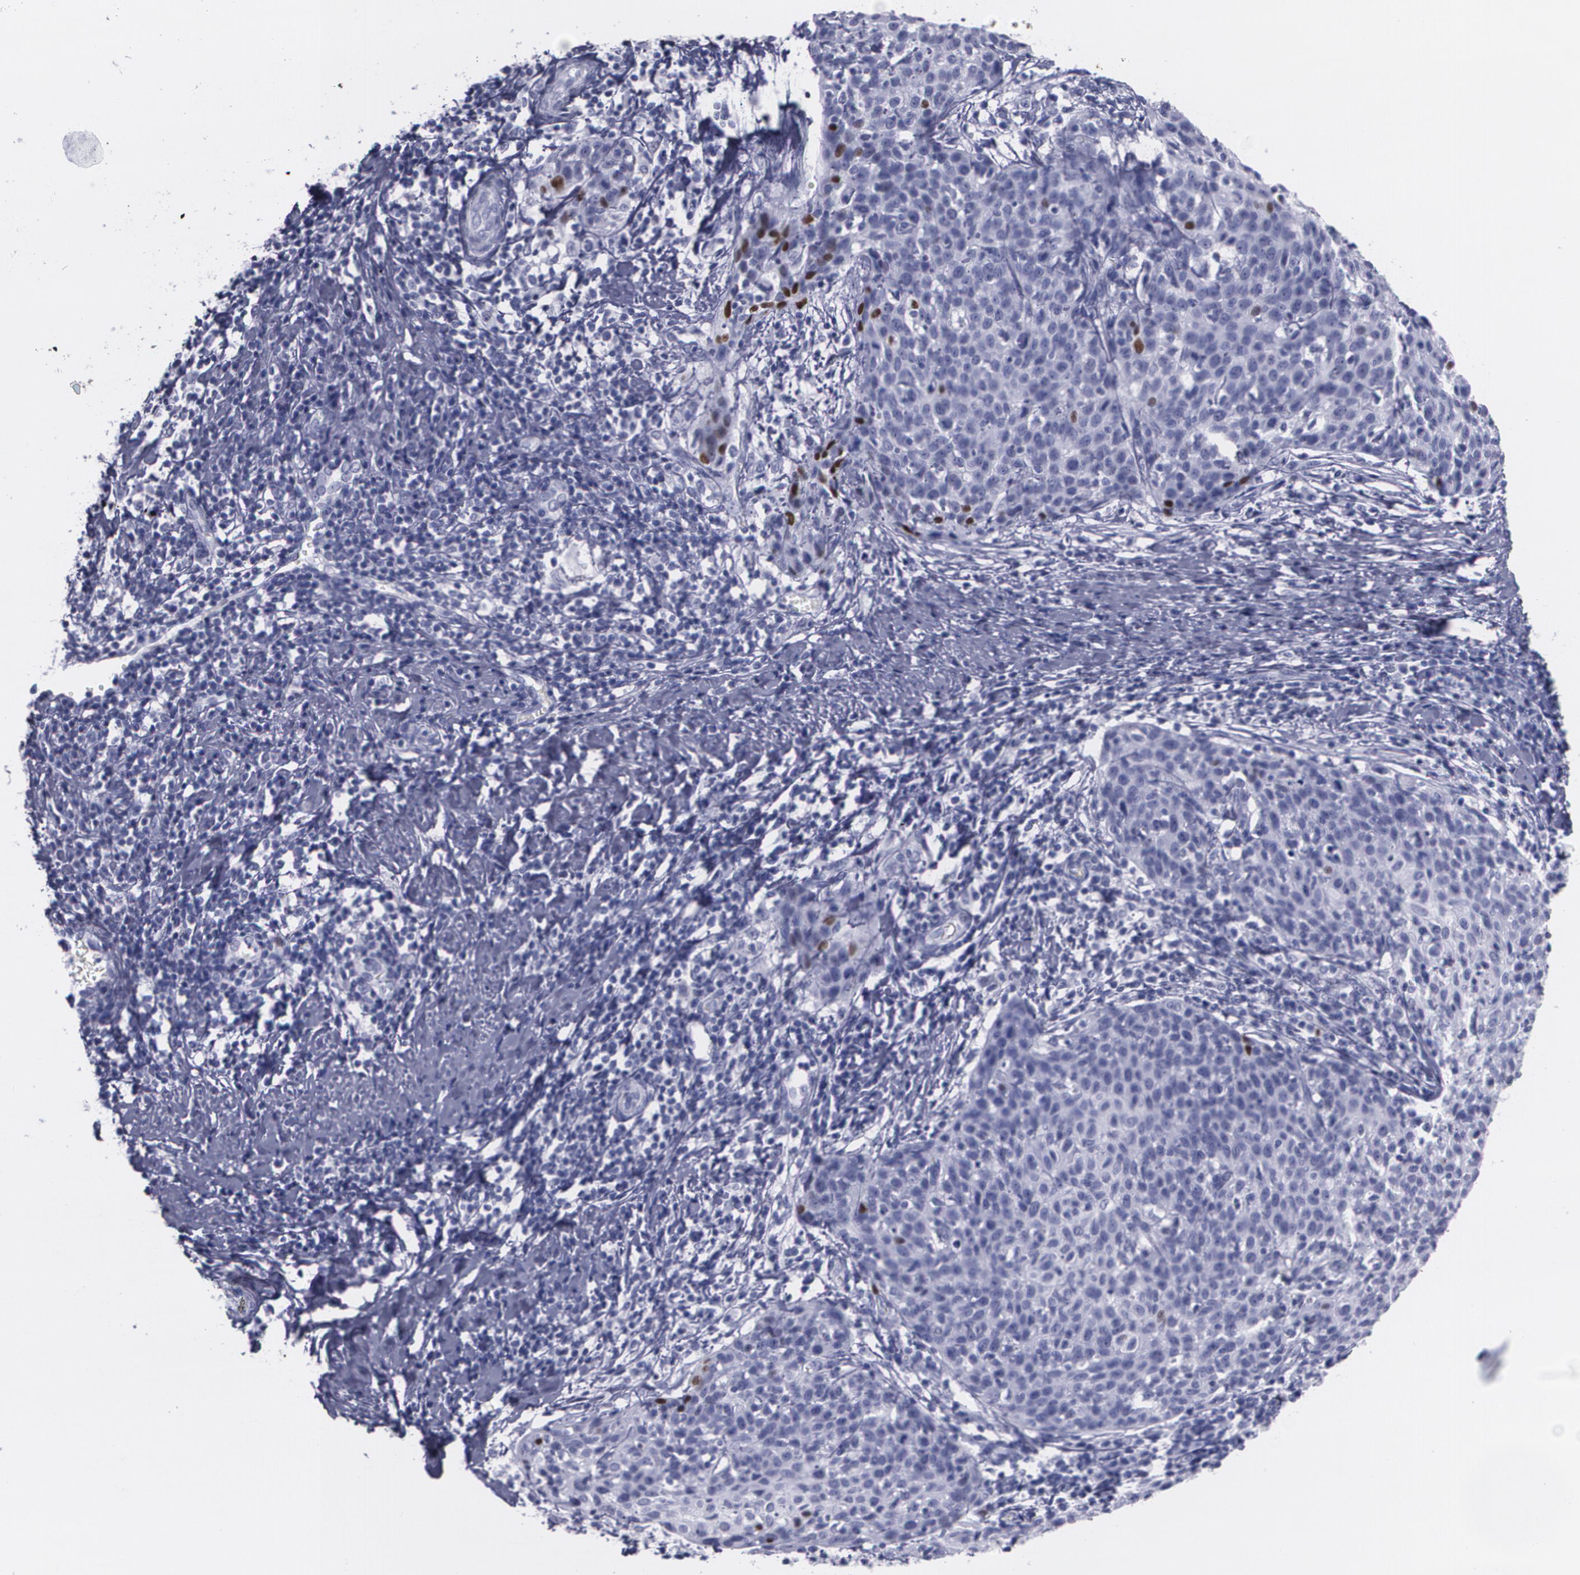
{"staining": {"intensity": "strong", "quantity": "<25%", "location": "nuclear"}, "tissue": "cervical cancer", "cell_type": "Tumor cells", "image_type": "cancer", "snomed": [{"axis": "morphology", "description": "Squamous cell carcinoma, NOS"}, {"axis": "topography", "description": "Cervix"}], "caption": "Immunohistochemical staining of cervical squamous cell carcinoma reveals medium levels of strong nuclear expression in approximately <25% of tumor cells. Nuclei are stained in blue.", "gene": "TP53", "patient": {"sex": "female", "age": 38}}